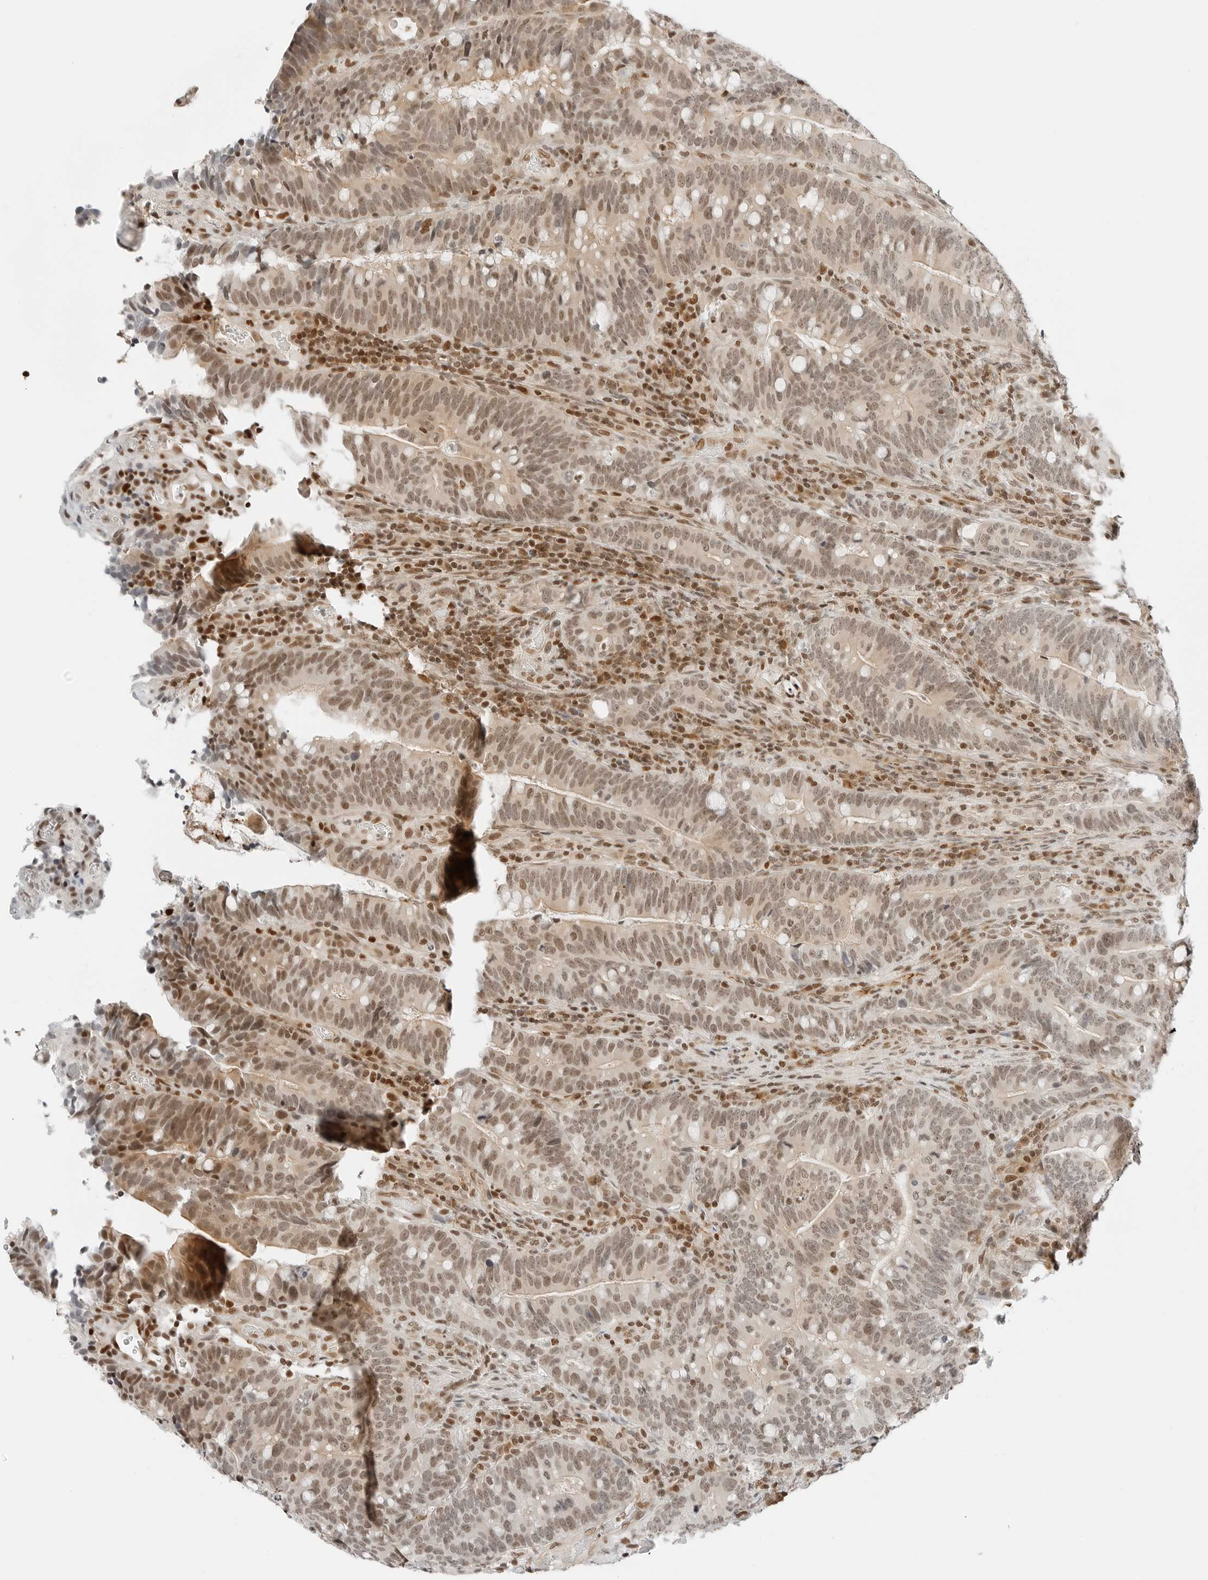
{"staining": {"intensity": "moderate", "quantity": ">75%", "location": "nuclear"}, "tissue": "colorectal cancer", "cell_type": "Tumor cells", "image_type": "cancer", "snomed": [{"axis": "morphology", "description": "Adenocarcinoma, NOS"}, {"axis": "topography", "description": "Colon"}], "caption": "A brown stain shows moderate nuclear positivity of a protein in human colorectal cancer tumor cells.", "gene": "CRTC2", "patient": {"sex": "female", "age": 66}}